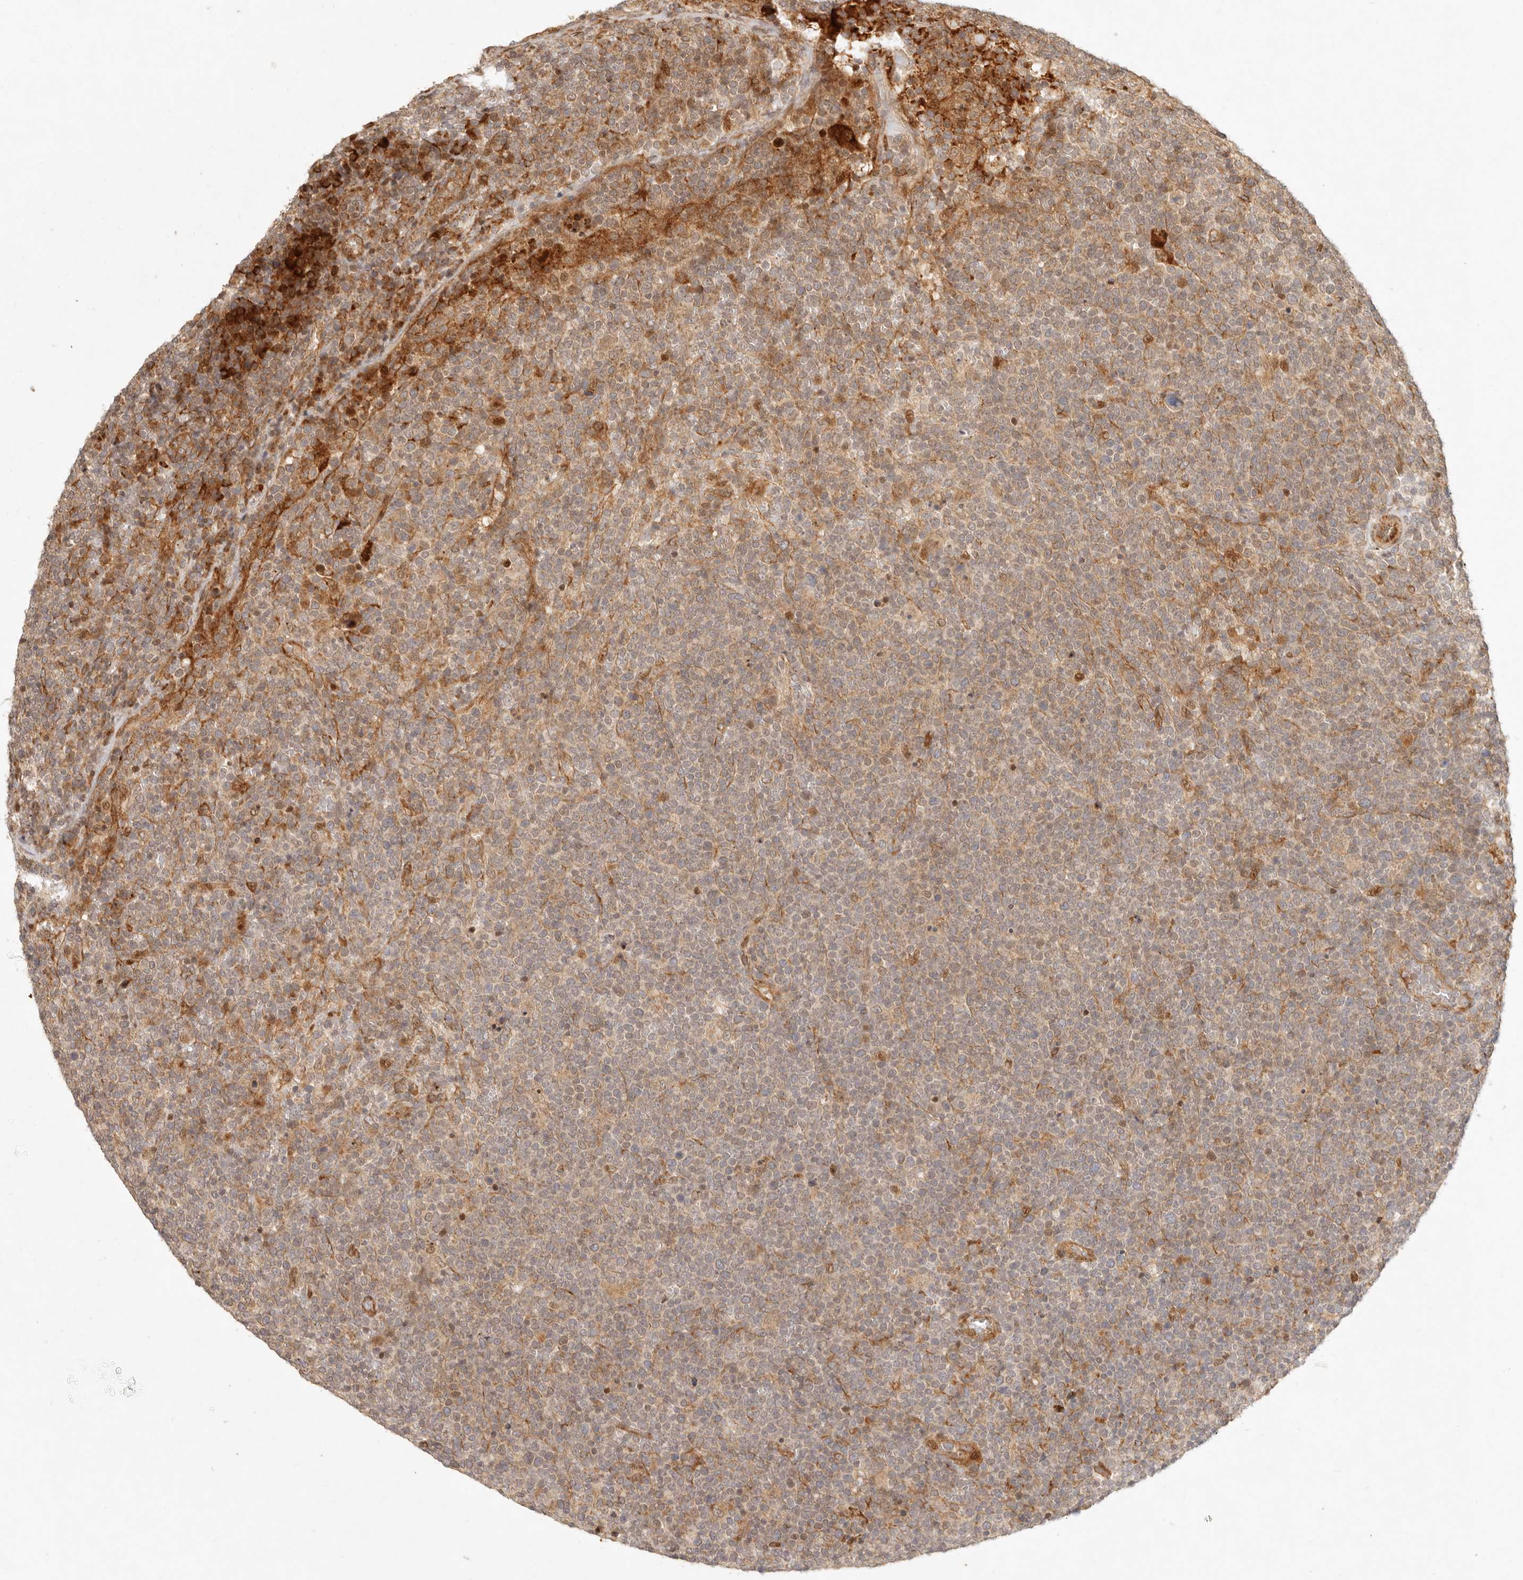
{"staining": {"intensity": "weak", "quantity": "<25%", "location": "cytoplasmic/membranous"}, "tissue": "lymphoma", "cell_type": "Tumor cells", "image_type": "cancer", "snomed": [{"axis": "morphology", "description": "Malignant lymphoma, non-Hodgkin's type, High grade"}, {"axis": "topography", "description": "Lymph node"}], "caption": "An immunohistochemistry (IHC) histopathology image of lymphoma is shown. There is no staining in tumor cells of lymphoma.", "gene": "KLHL38", "patient": {"sex": "male", "age": 61}}